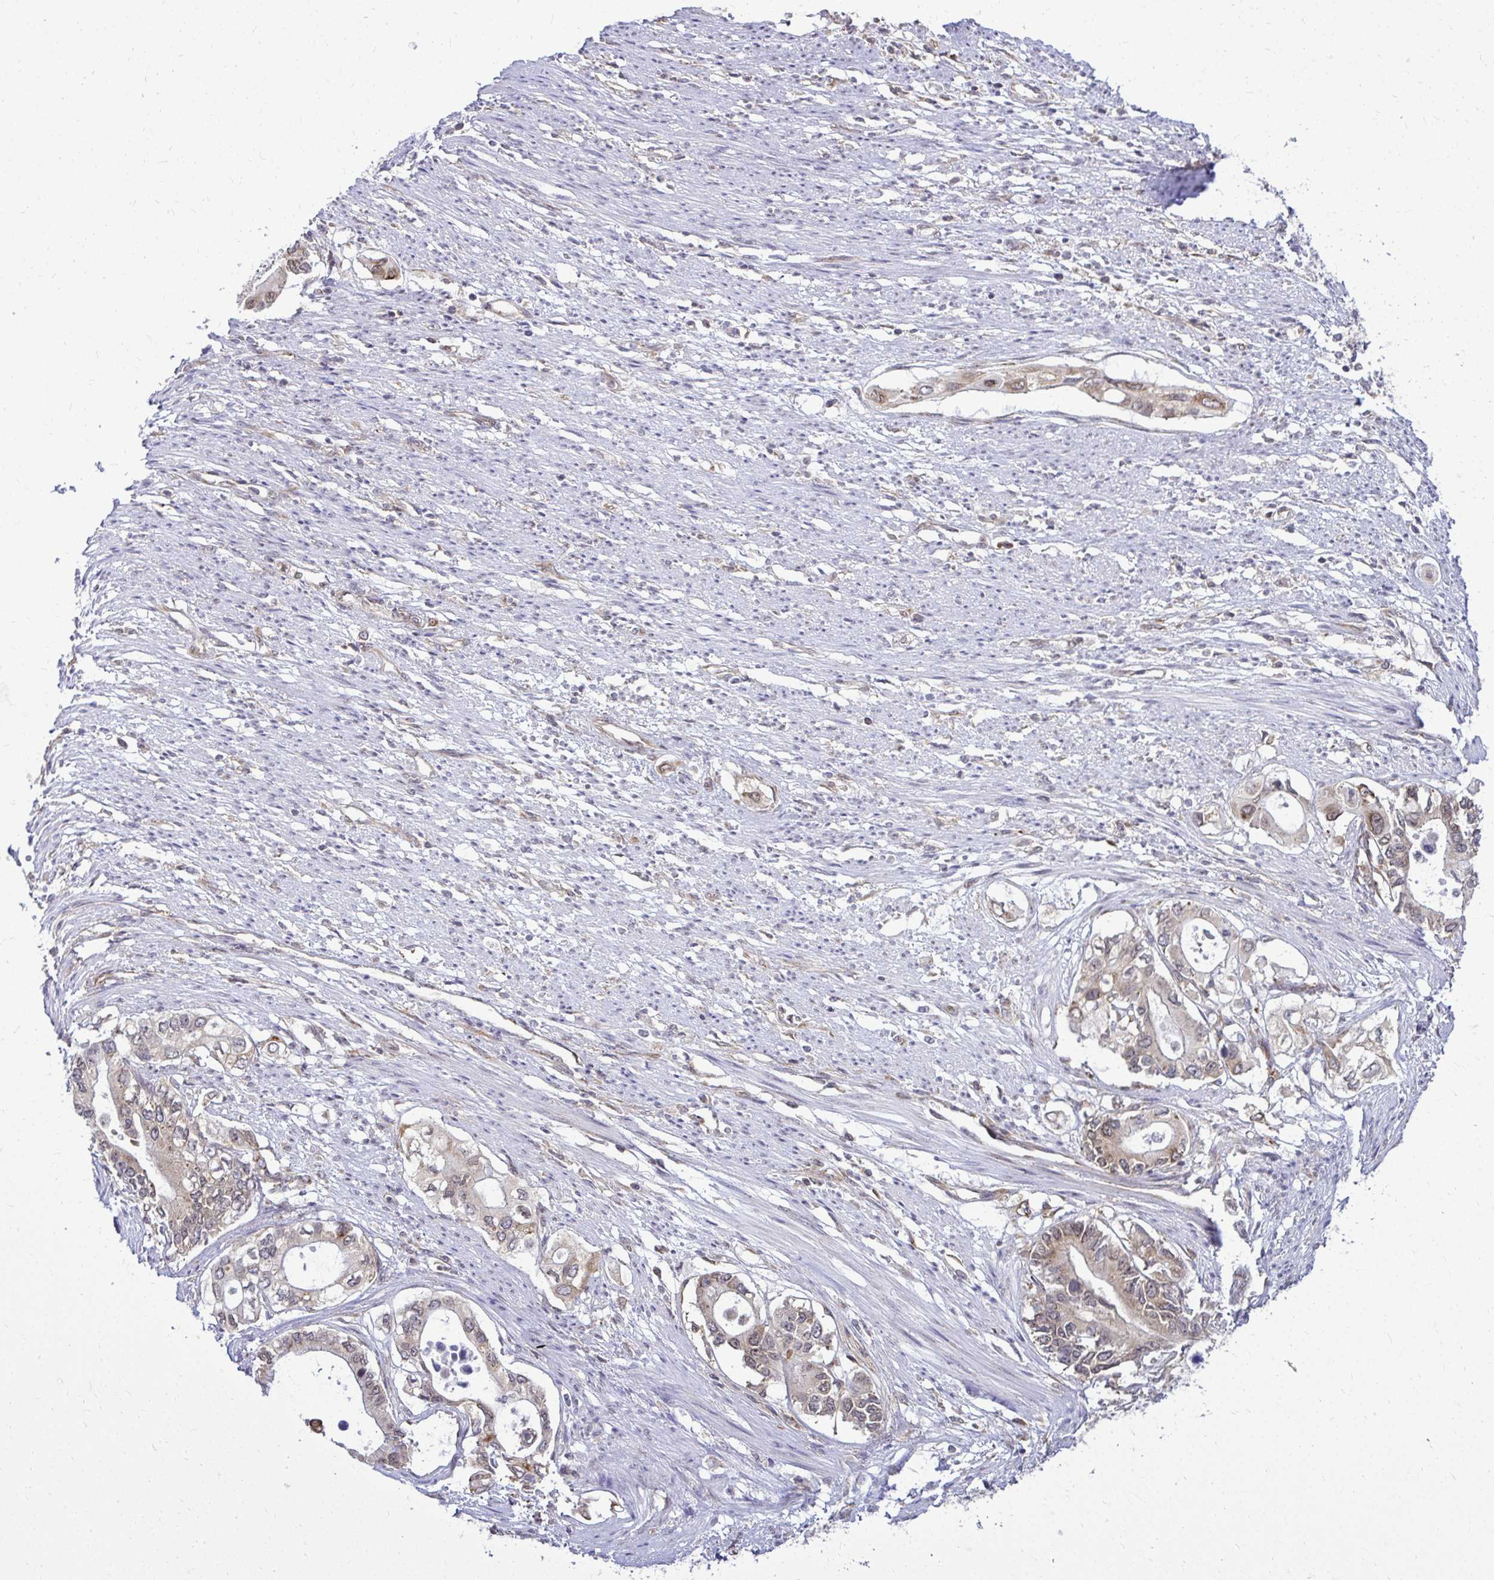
{"staining": {"intensity": "weak", "quantity": "25%-75%", "location": "cytoplasmic/membranous,nuclear"}, "tissue": "pancreatic cancer", "cell_type": "Tumor cells", "image_type": "cancer", "snomed": [{"axis": "morphology", "description": "Adenocarcinoma, NOS"}, {"axis": "topography", "description": "Pancreas"}], "caption": "Human pancreatic adenocarcinoma stained with a protein marker exhibits weak staining in tumor cells.", "gene": "FMR1", "patient": {"sex": "female", "age": 63}}